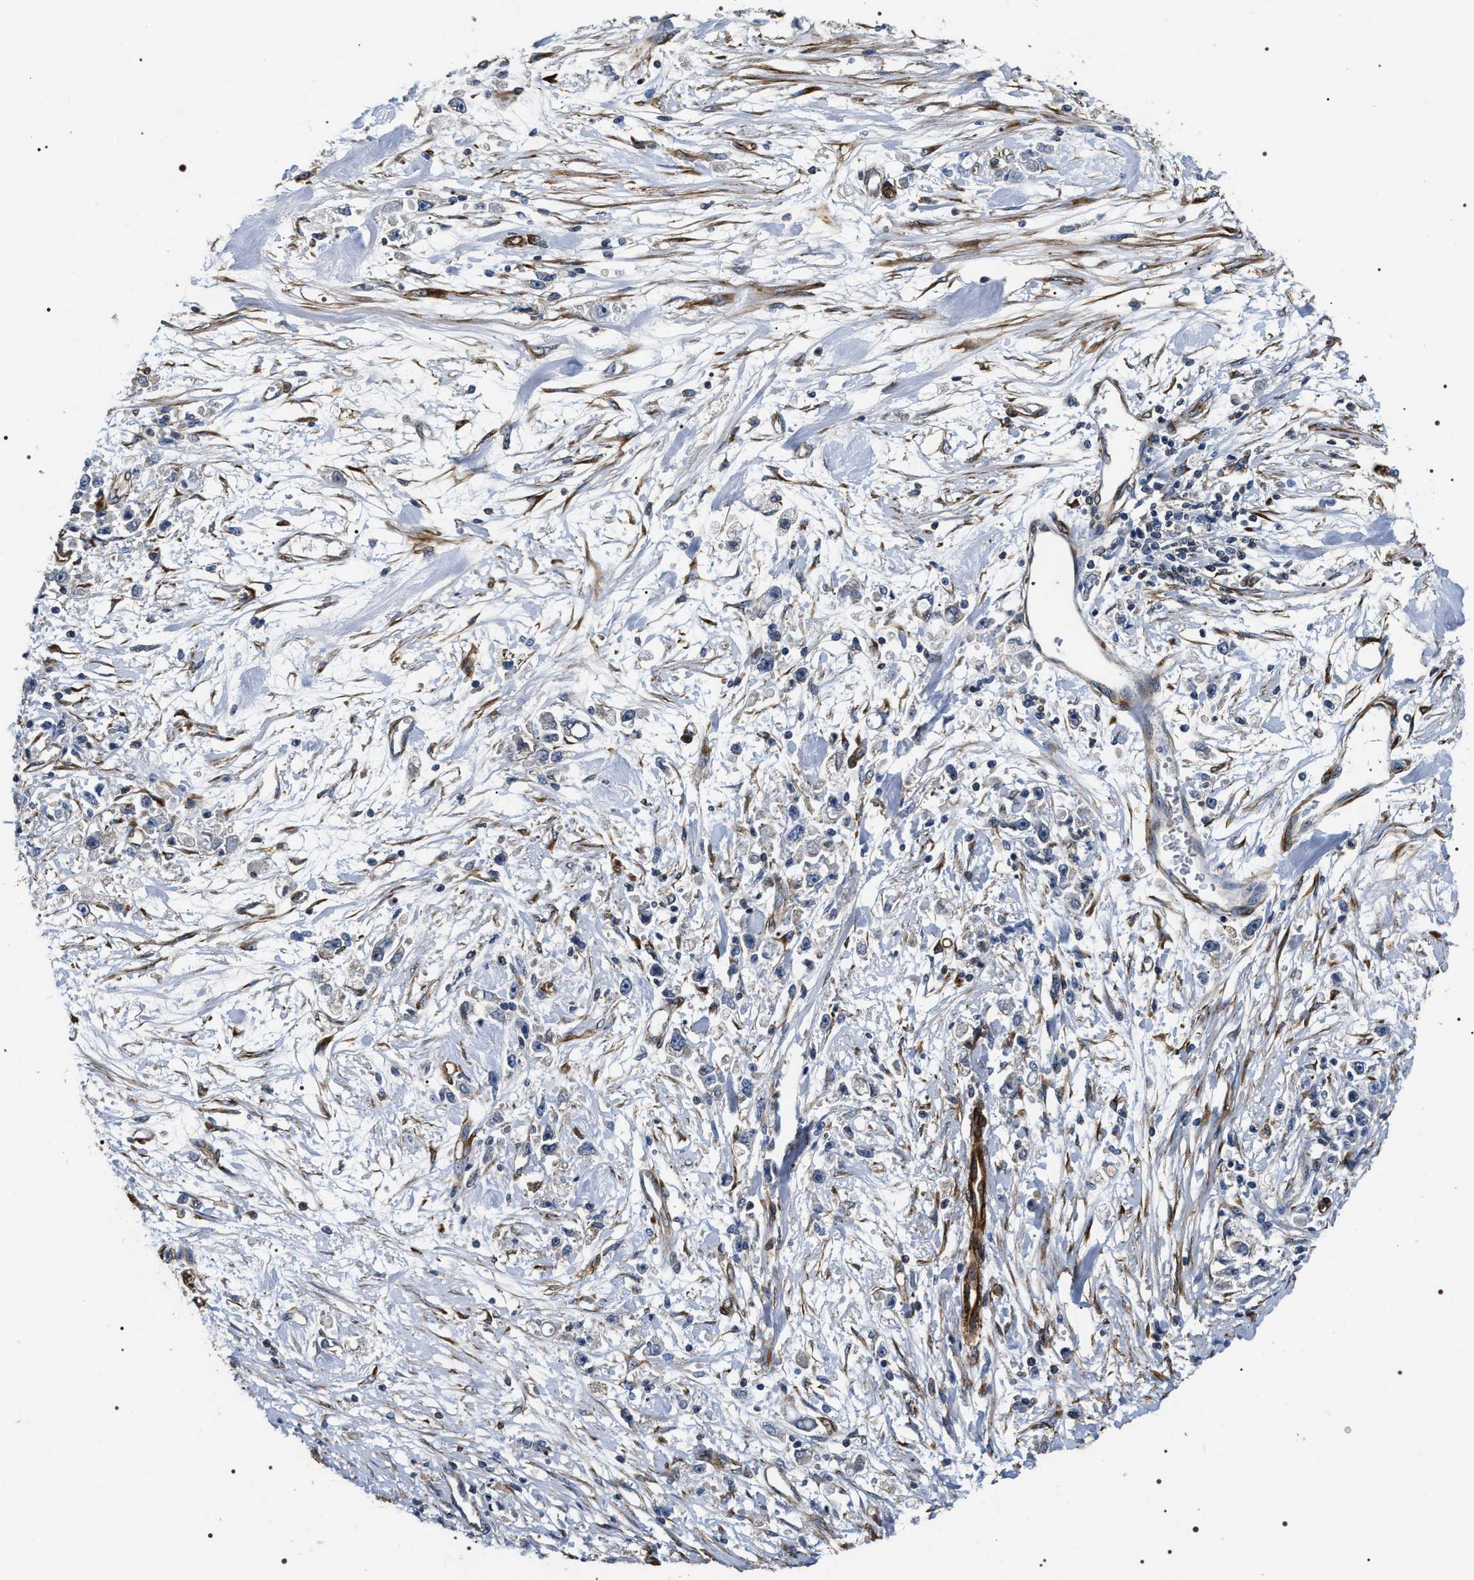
{"staining": {"intensity": "negative", "quantity": "none", "location": "none"}, "tissue": "stomach cancer", "cell_type": "Tumor cells", "image_type": "cancer", "snomed": [{"axis": "morphology", "description": "Adenocarcinoma, NOS"}, {"axis": "topography", "description": "Stomach"}], "caption": "There is no significant expression in tumor cells of adenocarcinoma (stomach).", "gene": "ZC3HAV1L", "patient": {"sex": "female", "age": 59}}